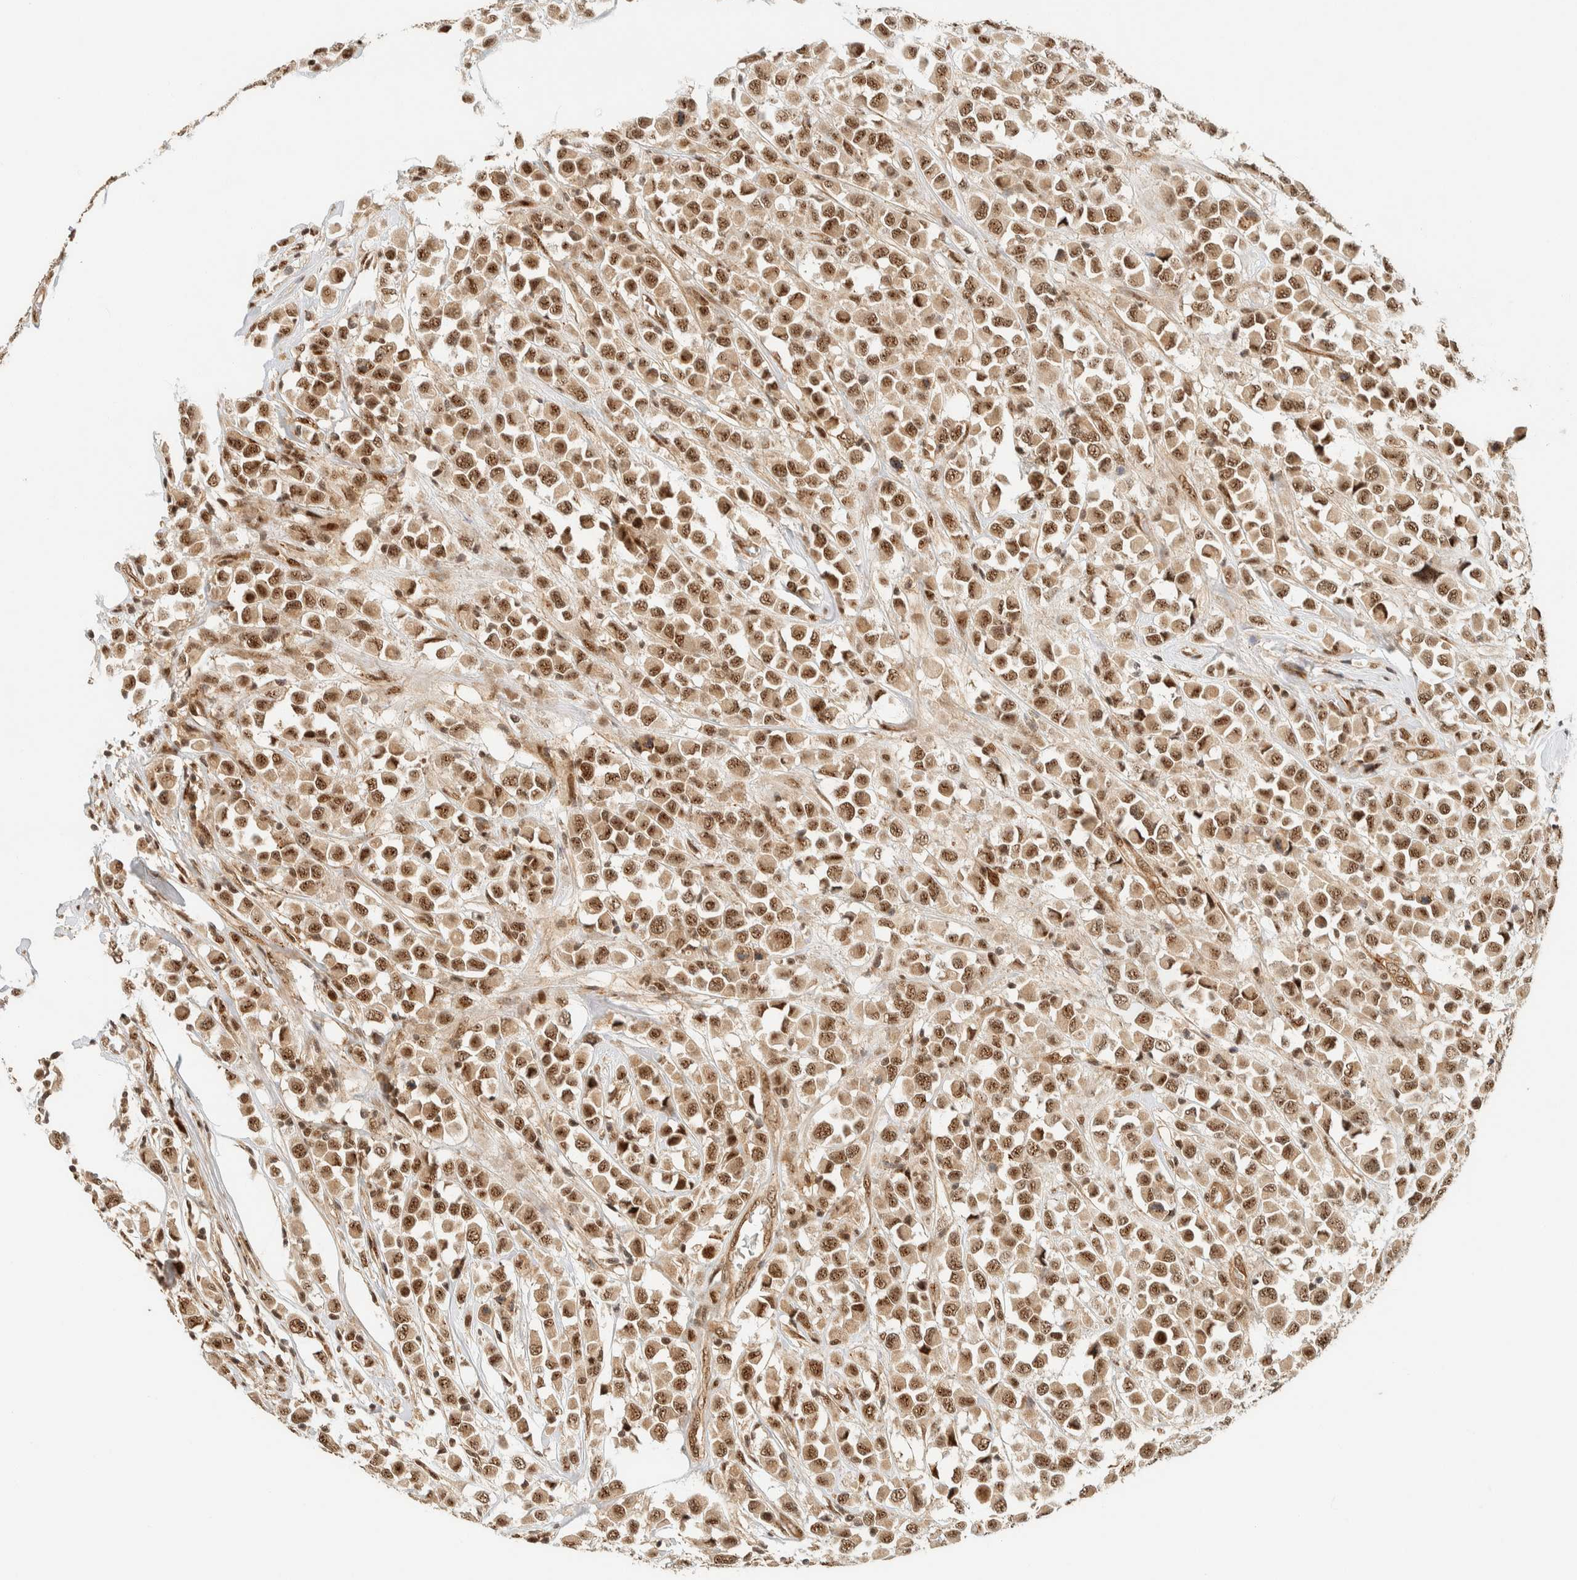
{"staining": {"intensity": "moderate", "quantity": ">75%", "location": "nuclear"}, "tissue": "breast cancer", "cell_type": "Tumor cells", "image_type": "cancer", "snomed": [{"axis": "morphology", "description": "Duct carcinoma"}, {"axis": "topography", "description": "Breast"}], "caption": "Breast infiltrating ductal carcinoma stained with a brown dye reveals moderate nuclear positive staining in approximately >75% of tumor cells.", "gene": "SIK1", "patient": {"sex": "female", "age": 61}}